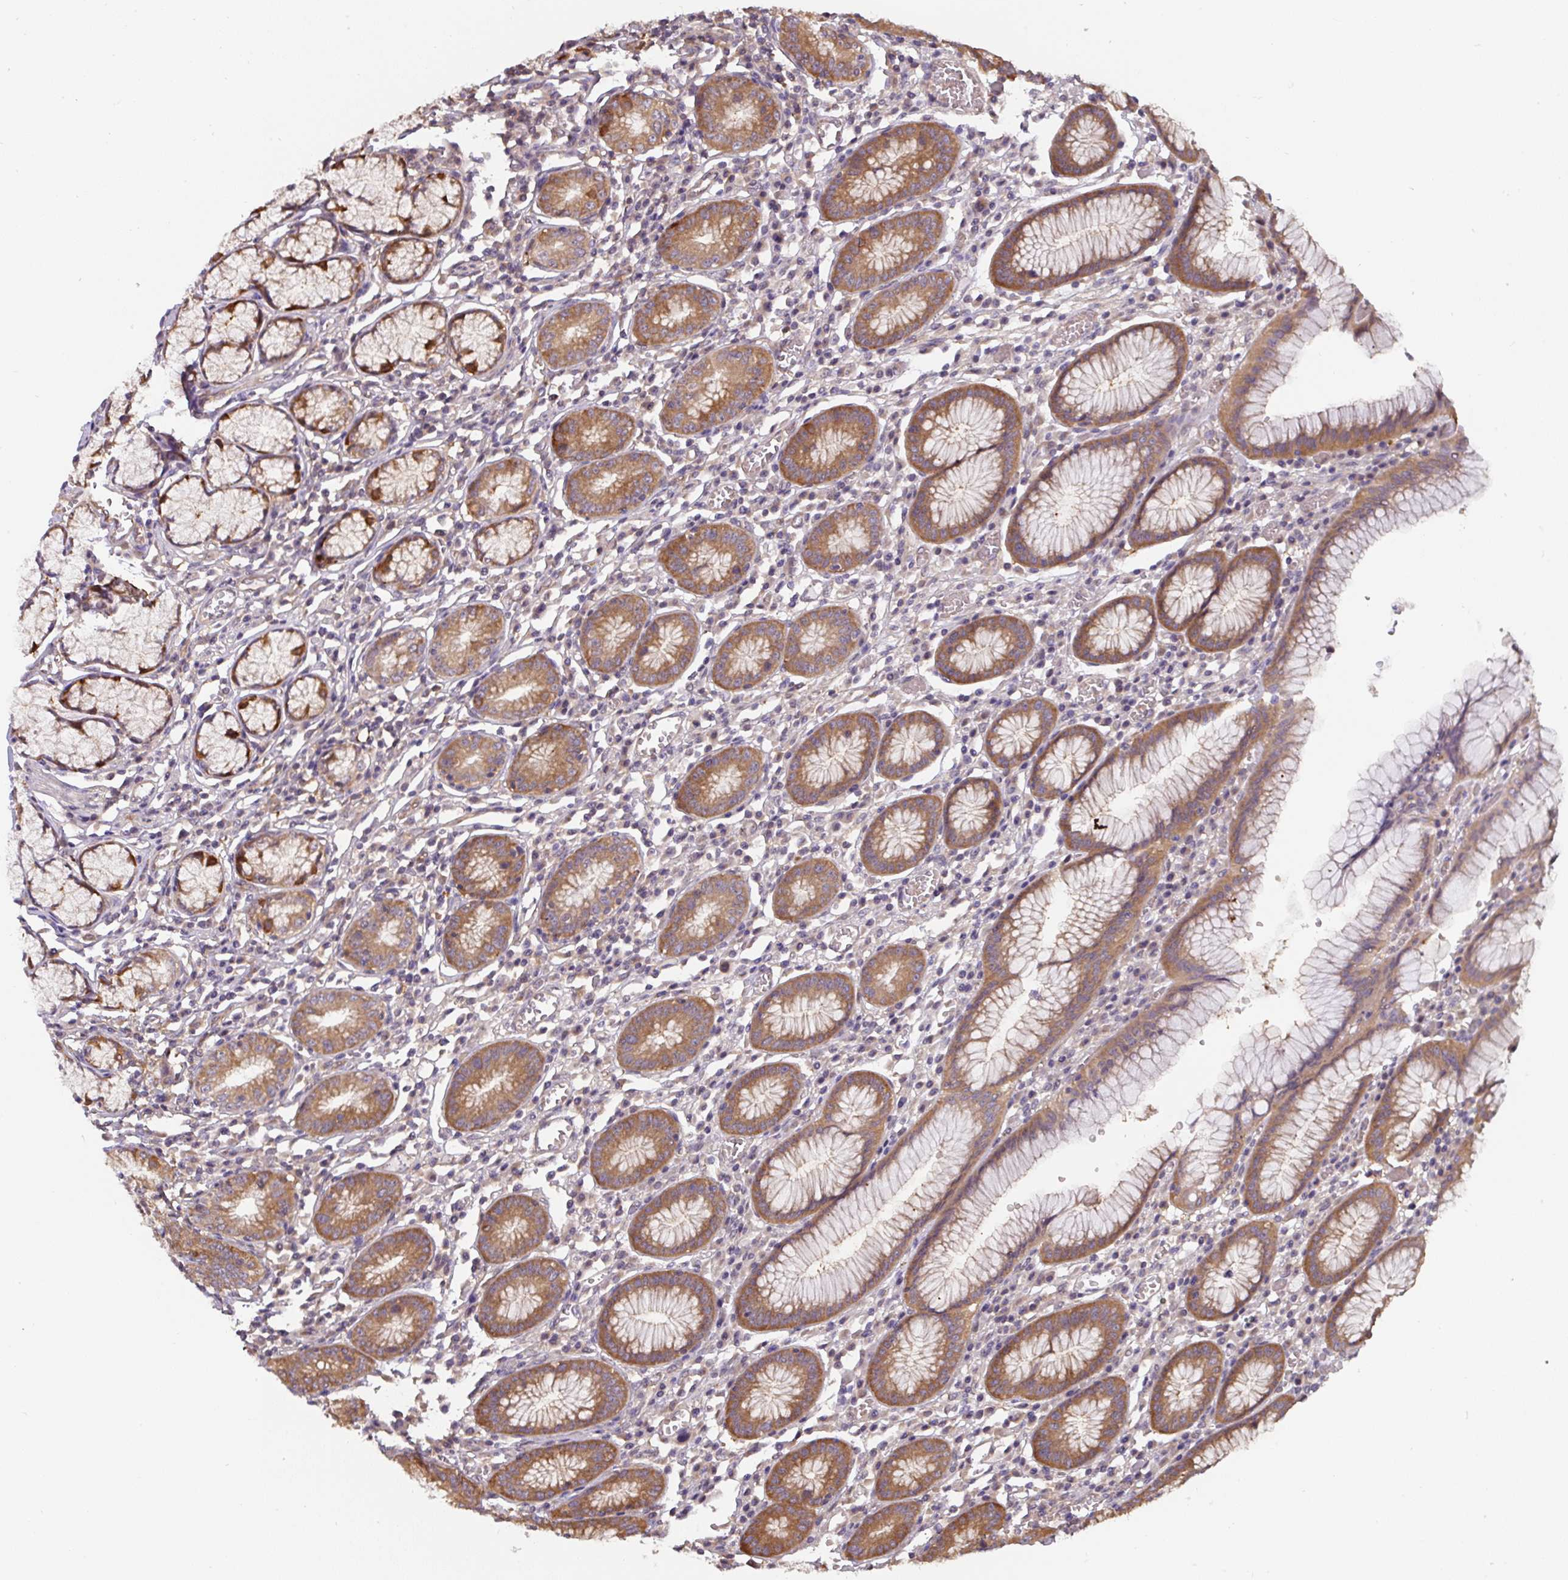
{"staining": {"intensity": "strong", "quantity": "25%-75%", "location": "cytoplasmic/membranous"}, "tissue": "stomach", "cell_type": "Glandular cells", "image_type": "normal", "snomed": [{"axis": "morphology", "description": "Normal tissue, NOS"}, {"axis": "topography", "description": "Stomach"}], "caption": "Glandular cells display strong cytoplasmic/membranous positivity in about 25%-75% of cells in benign stomach.", "gene": "ST13", "patient": {"sex": "male", "age": 55}}